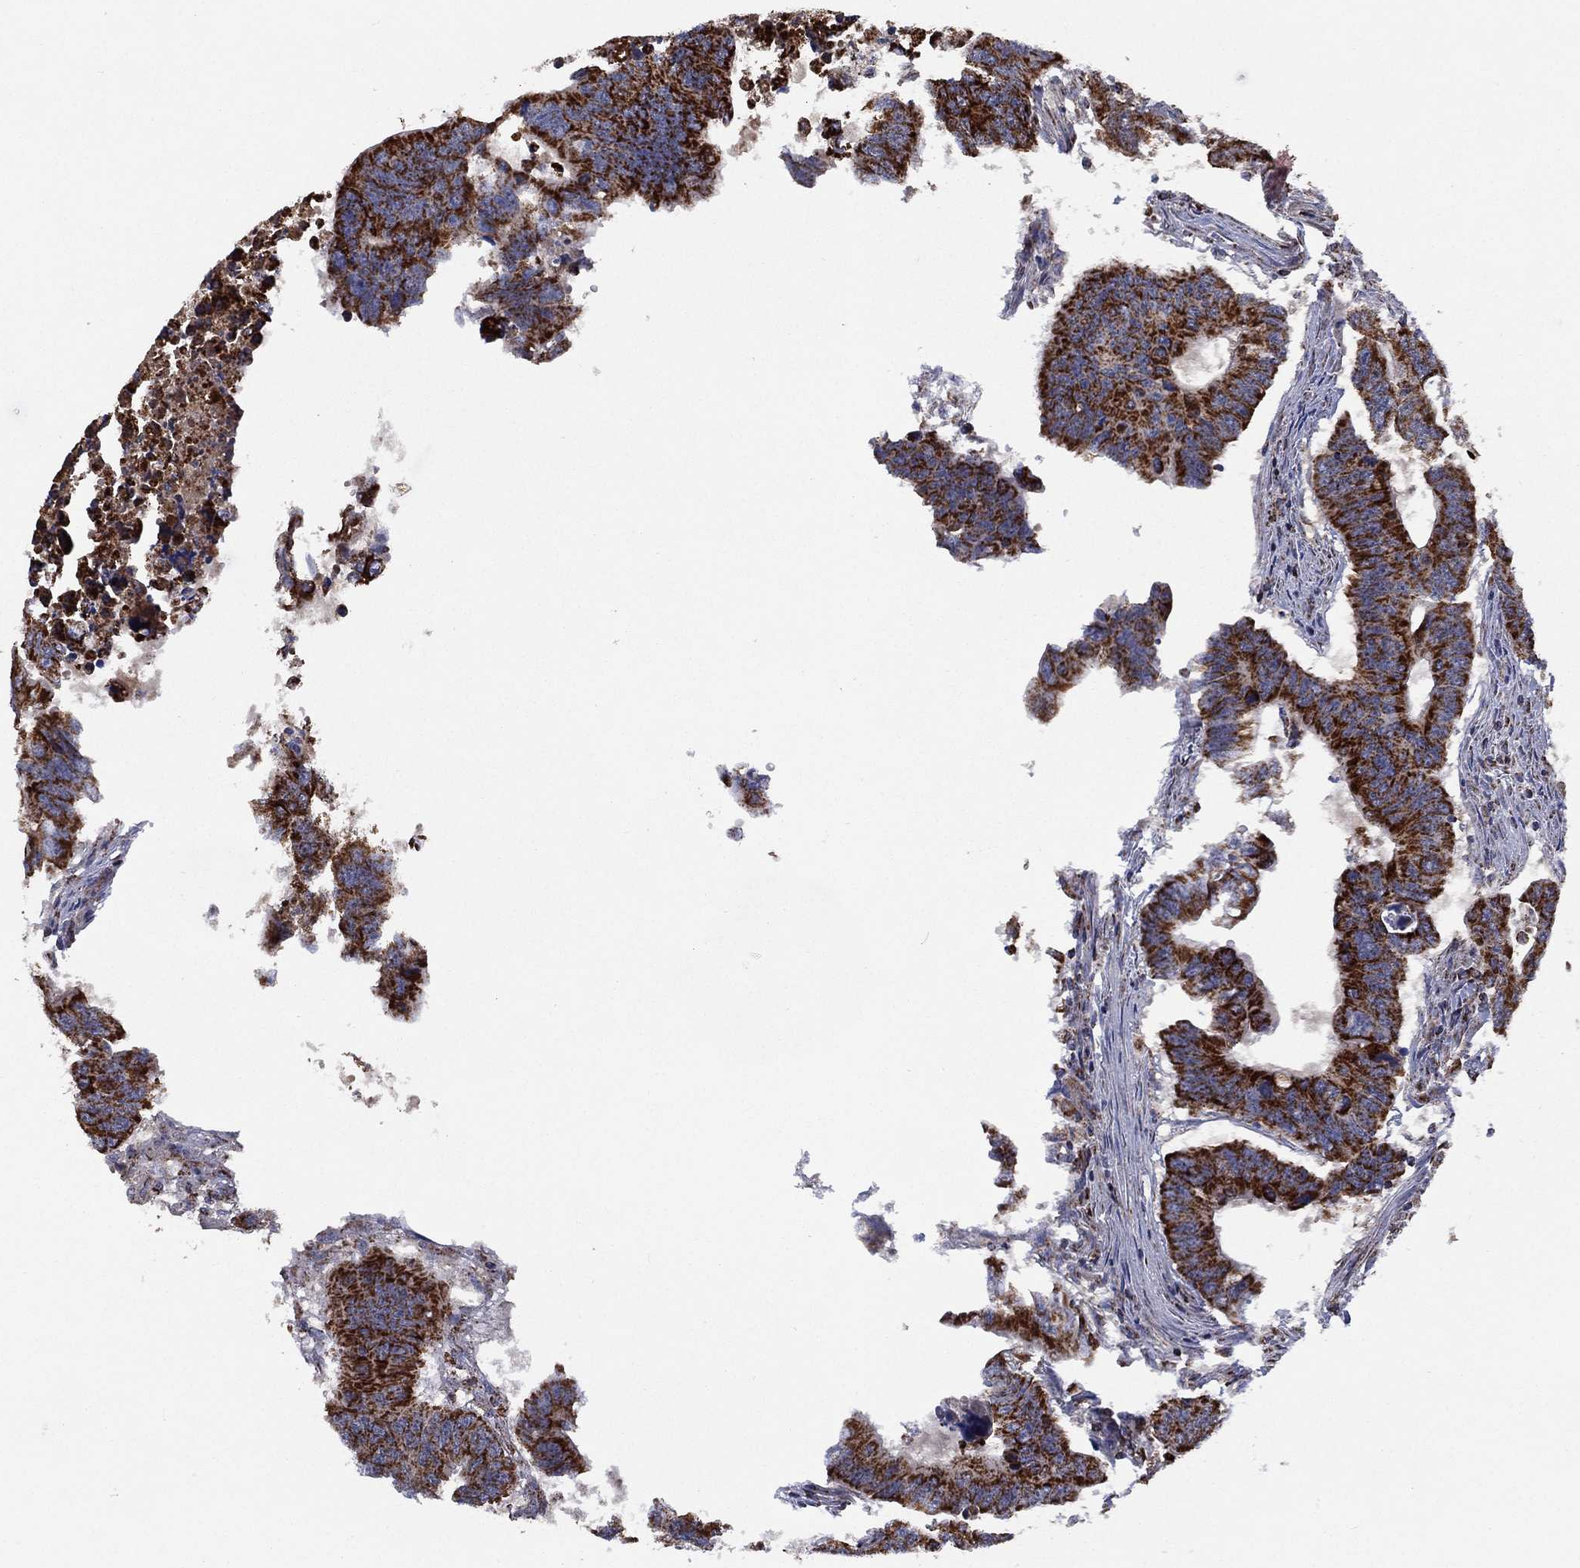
{"staining": {"intensity": "strong", "quantity": ">75%", "location": "cytoplasmic/membranous"}, "tissue": "colorectal cancer", "cell_type": "Tumor cells", "image_type": "cancer", "snomed": [{"axis": "morphology", "description": "Adenocarcinoma, NOS"}, {"axis": "topography", "description": "Rectum"}], "caption": "A photomicrograph of colorectal adenocarcinoma stained for a protein exhibits strong cytoplasmic/membranous brown staining in tumor cells.", "gene": "PPP2R5A", "patient": {"sex": "female", "age": 85}}